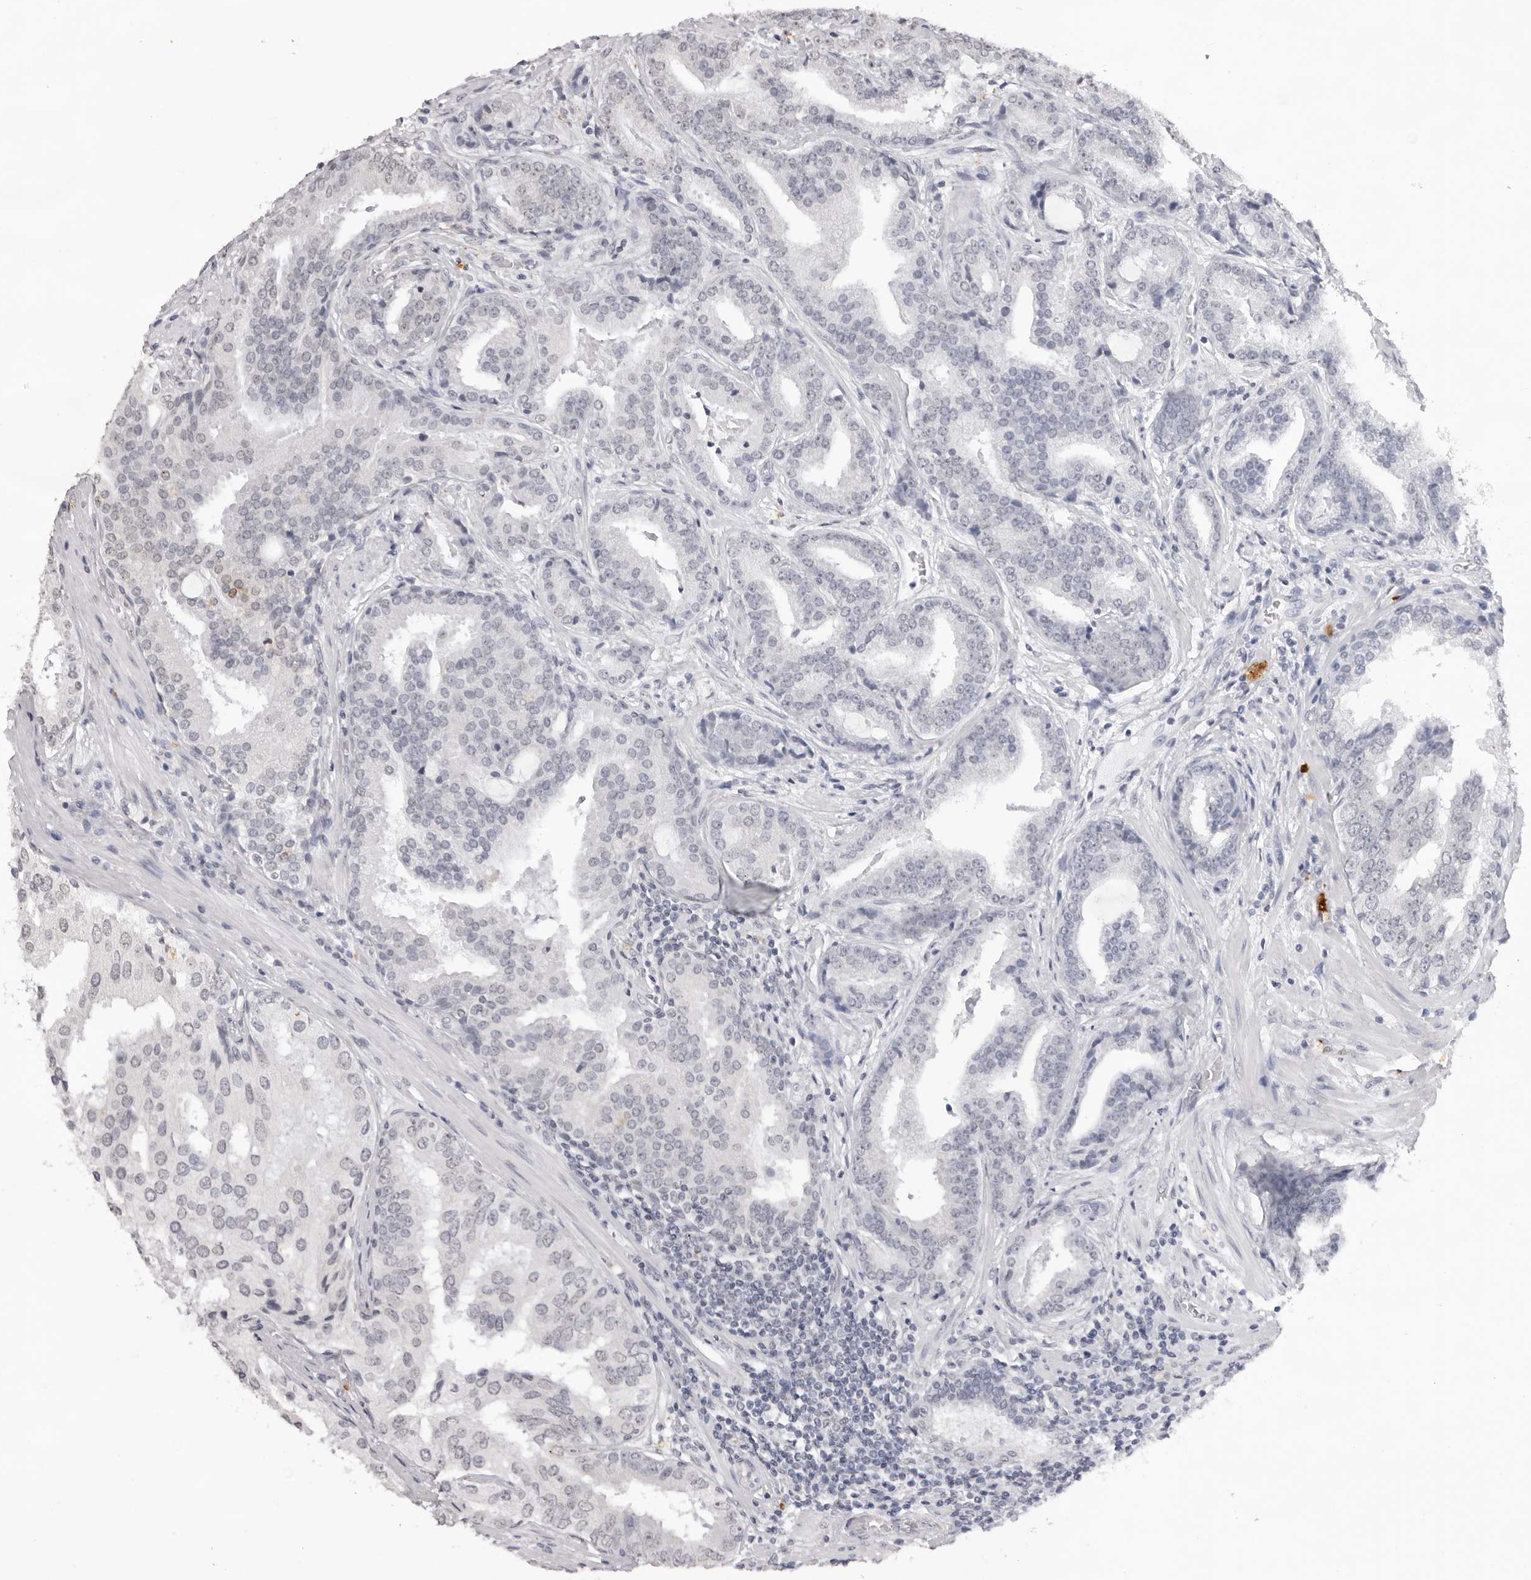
{"staining": {"intensity": "negative", "quantity": "none", "location": "none"}, "tissue": "prostate cancer", "cell_type": "Tumor cells", "image_type": "cancer", "snomed": [{"axis": "morphology", "description": "Adenocarcinoma, Low grade"}, {"axis": "topography", "description": "Prostate"}], "caption": "This is an immunohistochemistry (IHC) histopathology image of prostate low-grade adenocarcinoma. There is no expression in tumor cells.", "gene": "NTM", "patient": {"sex": "male", "age": 67}}